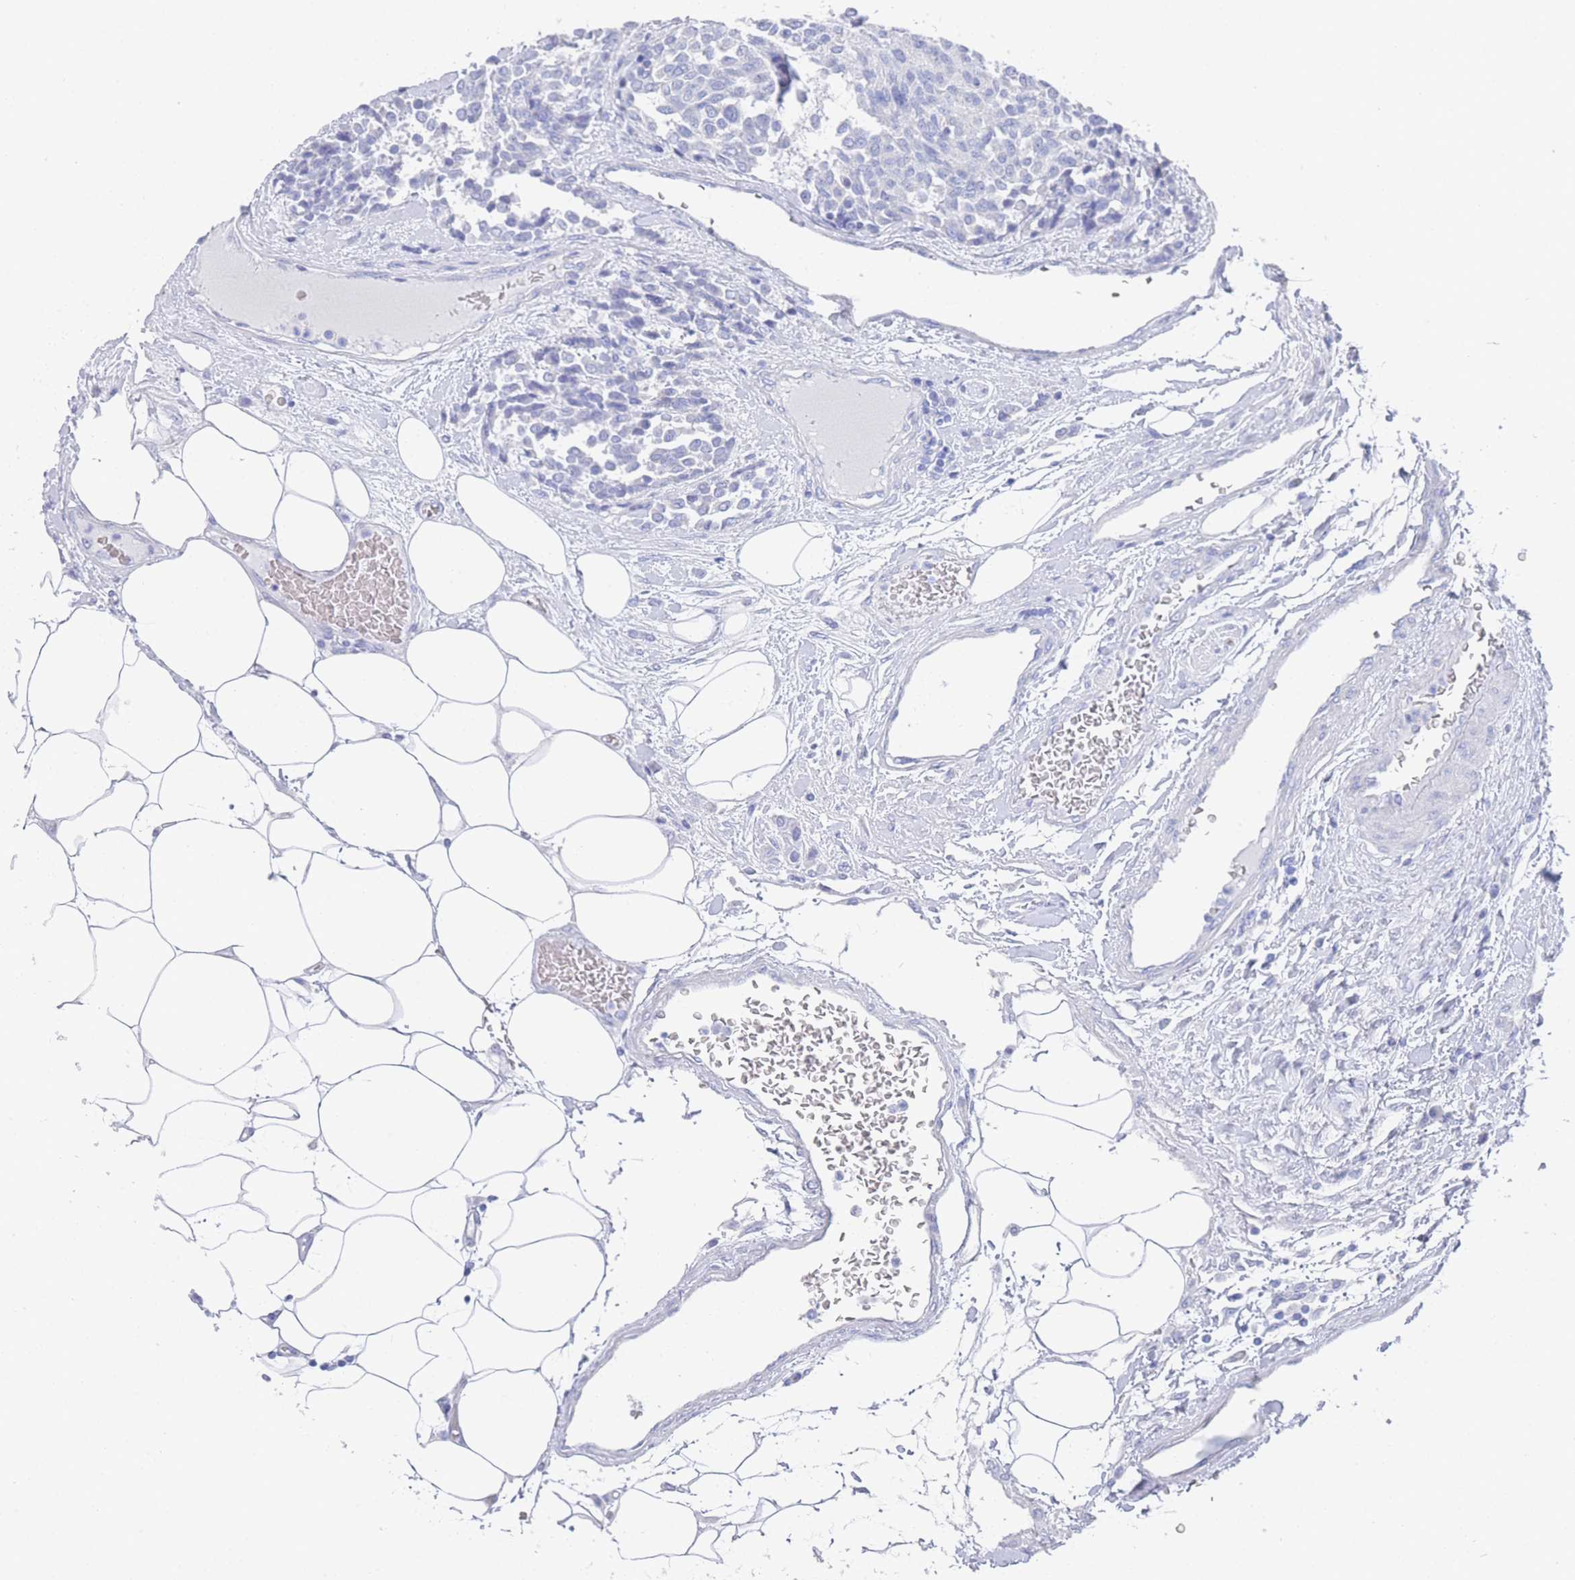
{"staining": {"intensity": "negative", "quantity": "none", "location": "none"}, "tissue": "carcinoid", "cell_type": "Tumor cells", "image_type": "cancer", "snomed": [{"axis": "morphology", "description": "Carcinoid, malignant, NOS"}, {"axis": "topography", "description": "Pancreas"}], "caption": "The IHC photomicrograph has no significant positivity in tumor cells of malignant carcinoid tissue.", "gene": "LRRC37A", "patient": {"sex": "female", "age": 54}}